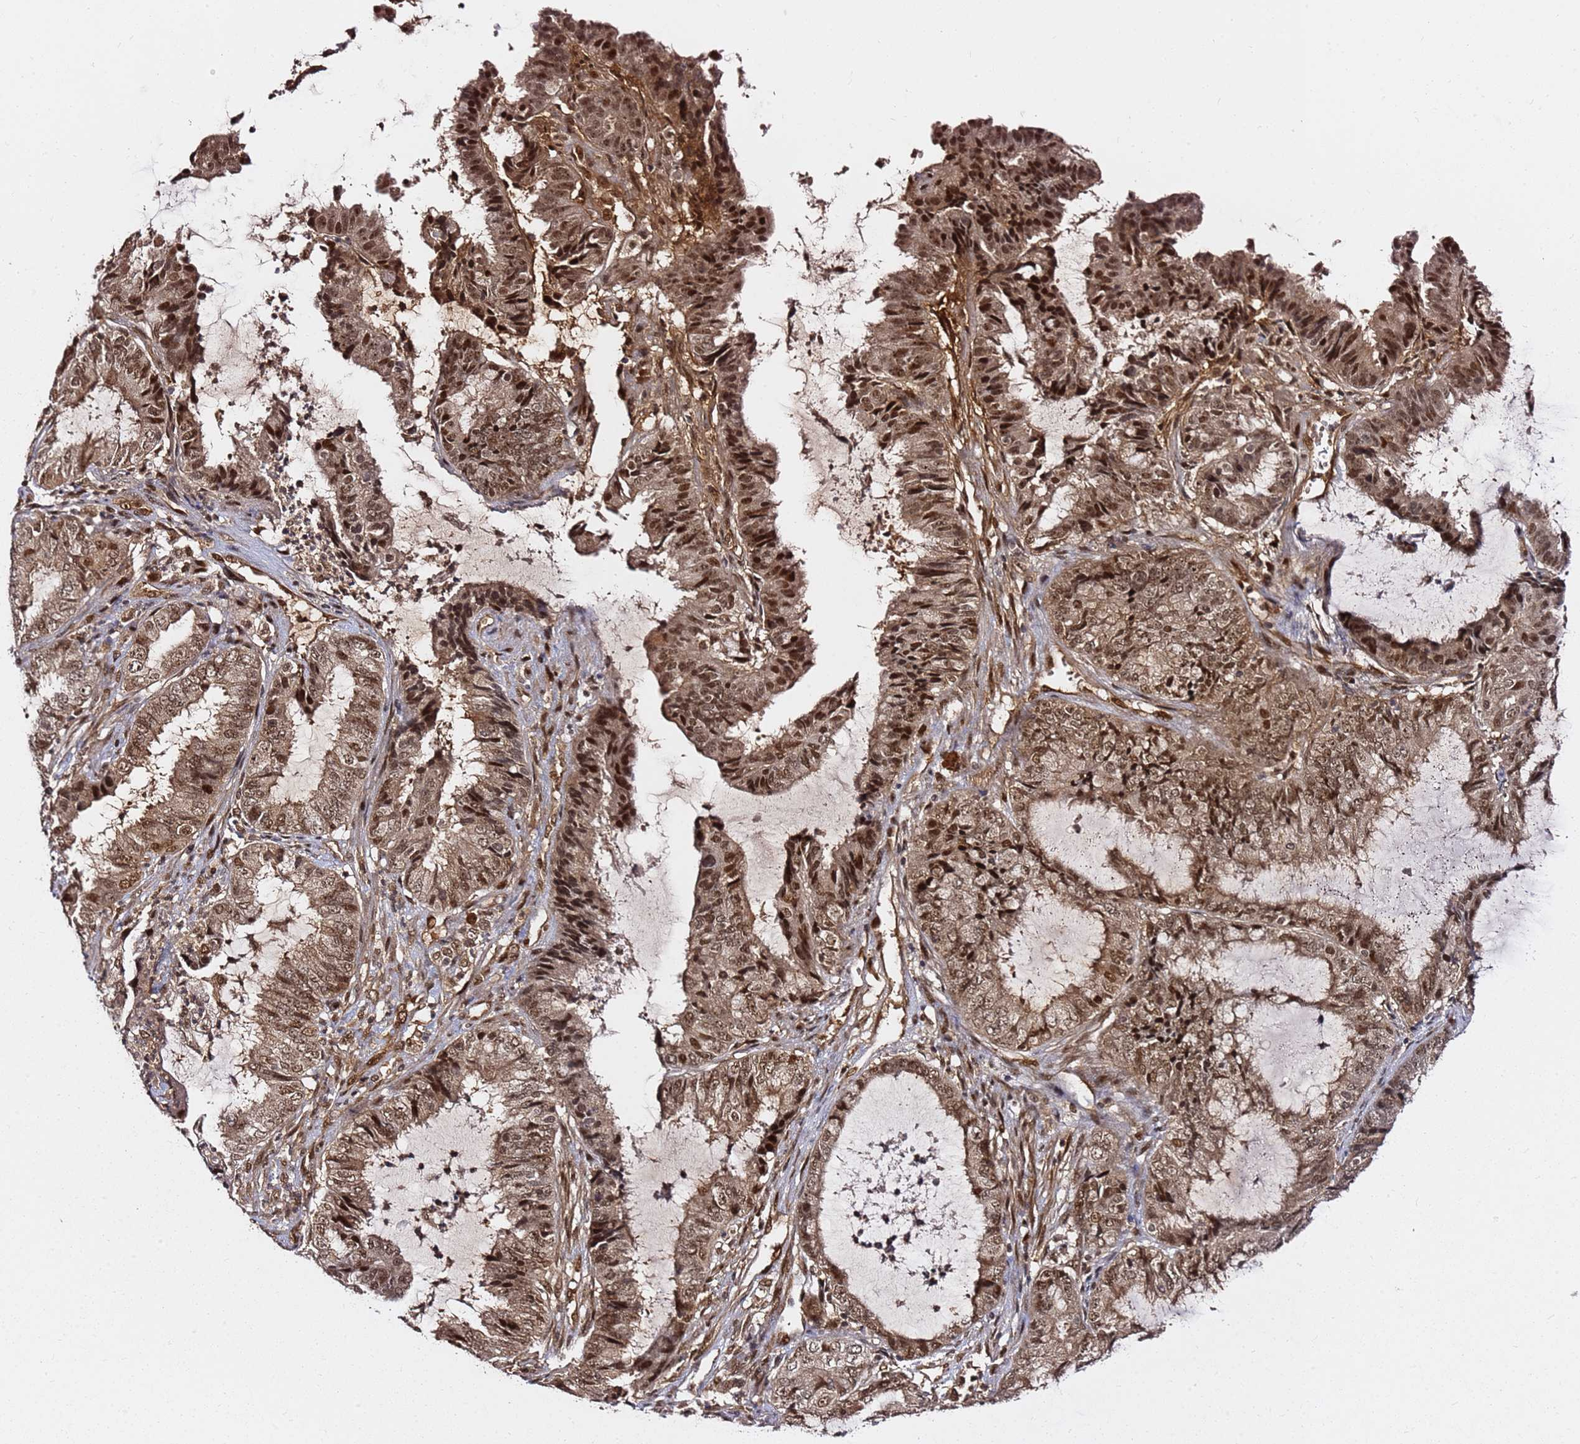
{"staining": {"intensity": "moderate", "quantity": ">75%", "location": "cytoplasmic/membranous,nuclear"}, "tissue": "endometrial cancer", "cell_type": "Tumor cells", "image_type": "cancer", "snomed": [{"axis": "morphology", "description": "Adenocarcinoma, NOS"}, {"axis": "topography", "description": "Endometrium"}], "caption": "A medium amount of moderate cytoplasmic/membranous and nuclear expression is appreciated in about >75% of tumor cells in endometrial cancer tissue. (IHC, brightfield microscopy, high magnification).", "gene": "RGS18", "patient": {"sex": "female", "age": 51}}